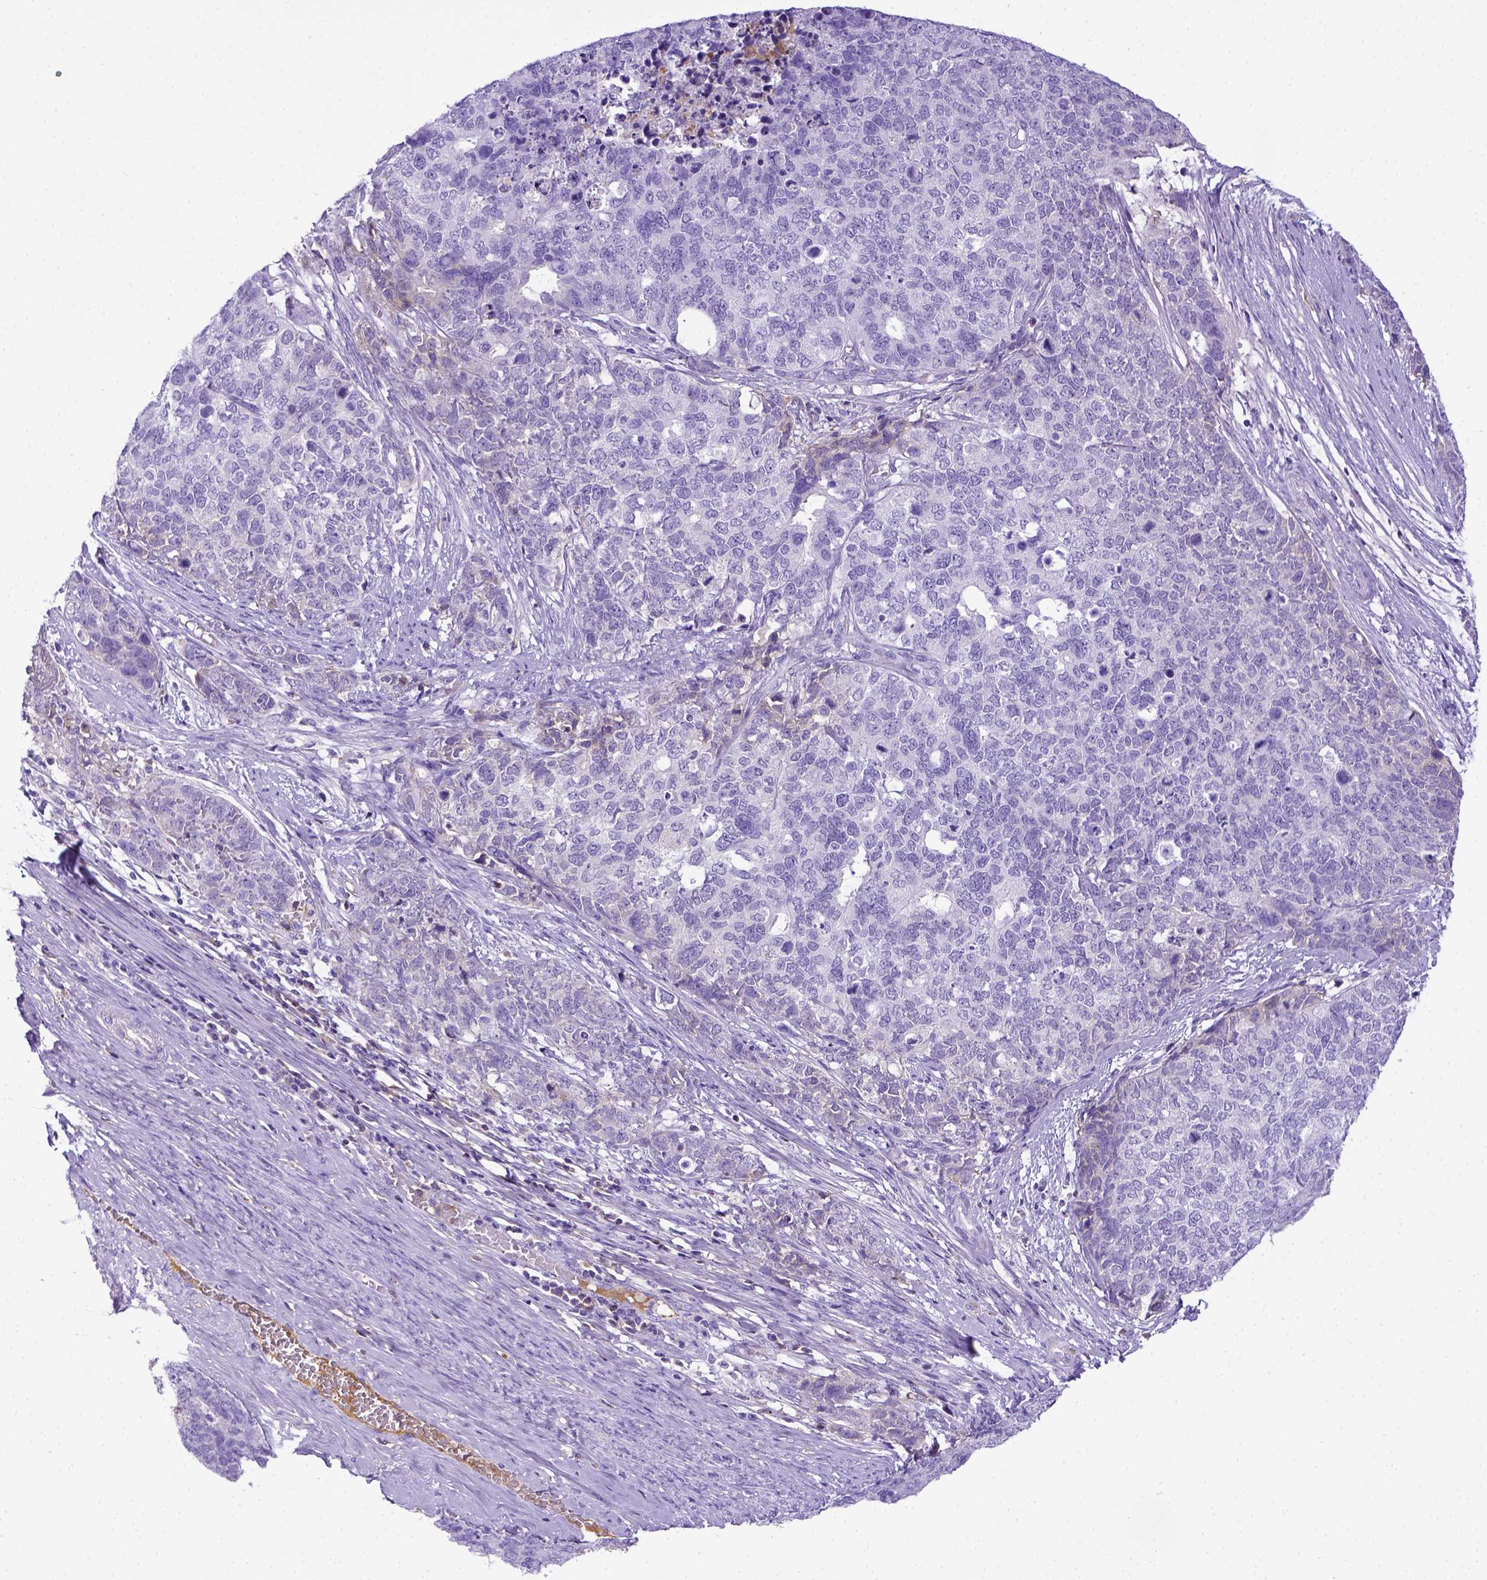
{"staining": {"intensity": "negative", "quantity": "none", "location": "none"}, "tissue": "cervical cancer", "cell_type": "Tumor cells", "image_type": "cancer", "snomed": [{"axis": "morphology", "description": "Squamous cell carcinoma, NOS"}, {"axis": "topography", "description": "Cervix"}], "caption": "This is an immunohistochemistry (IHC) image of human cervical cancer (squamous cell carcinoma). There is no expression in tumor cells.", "gene": "ITIH4", "patient": {"sex": "female", "age": 63}}